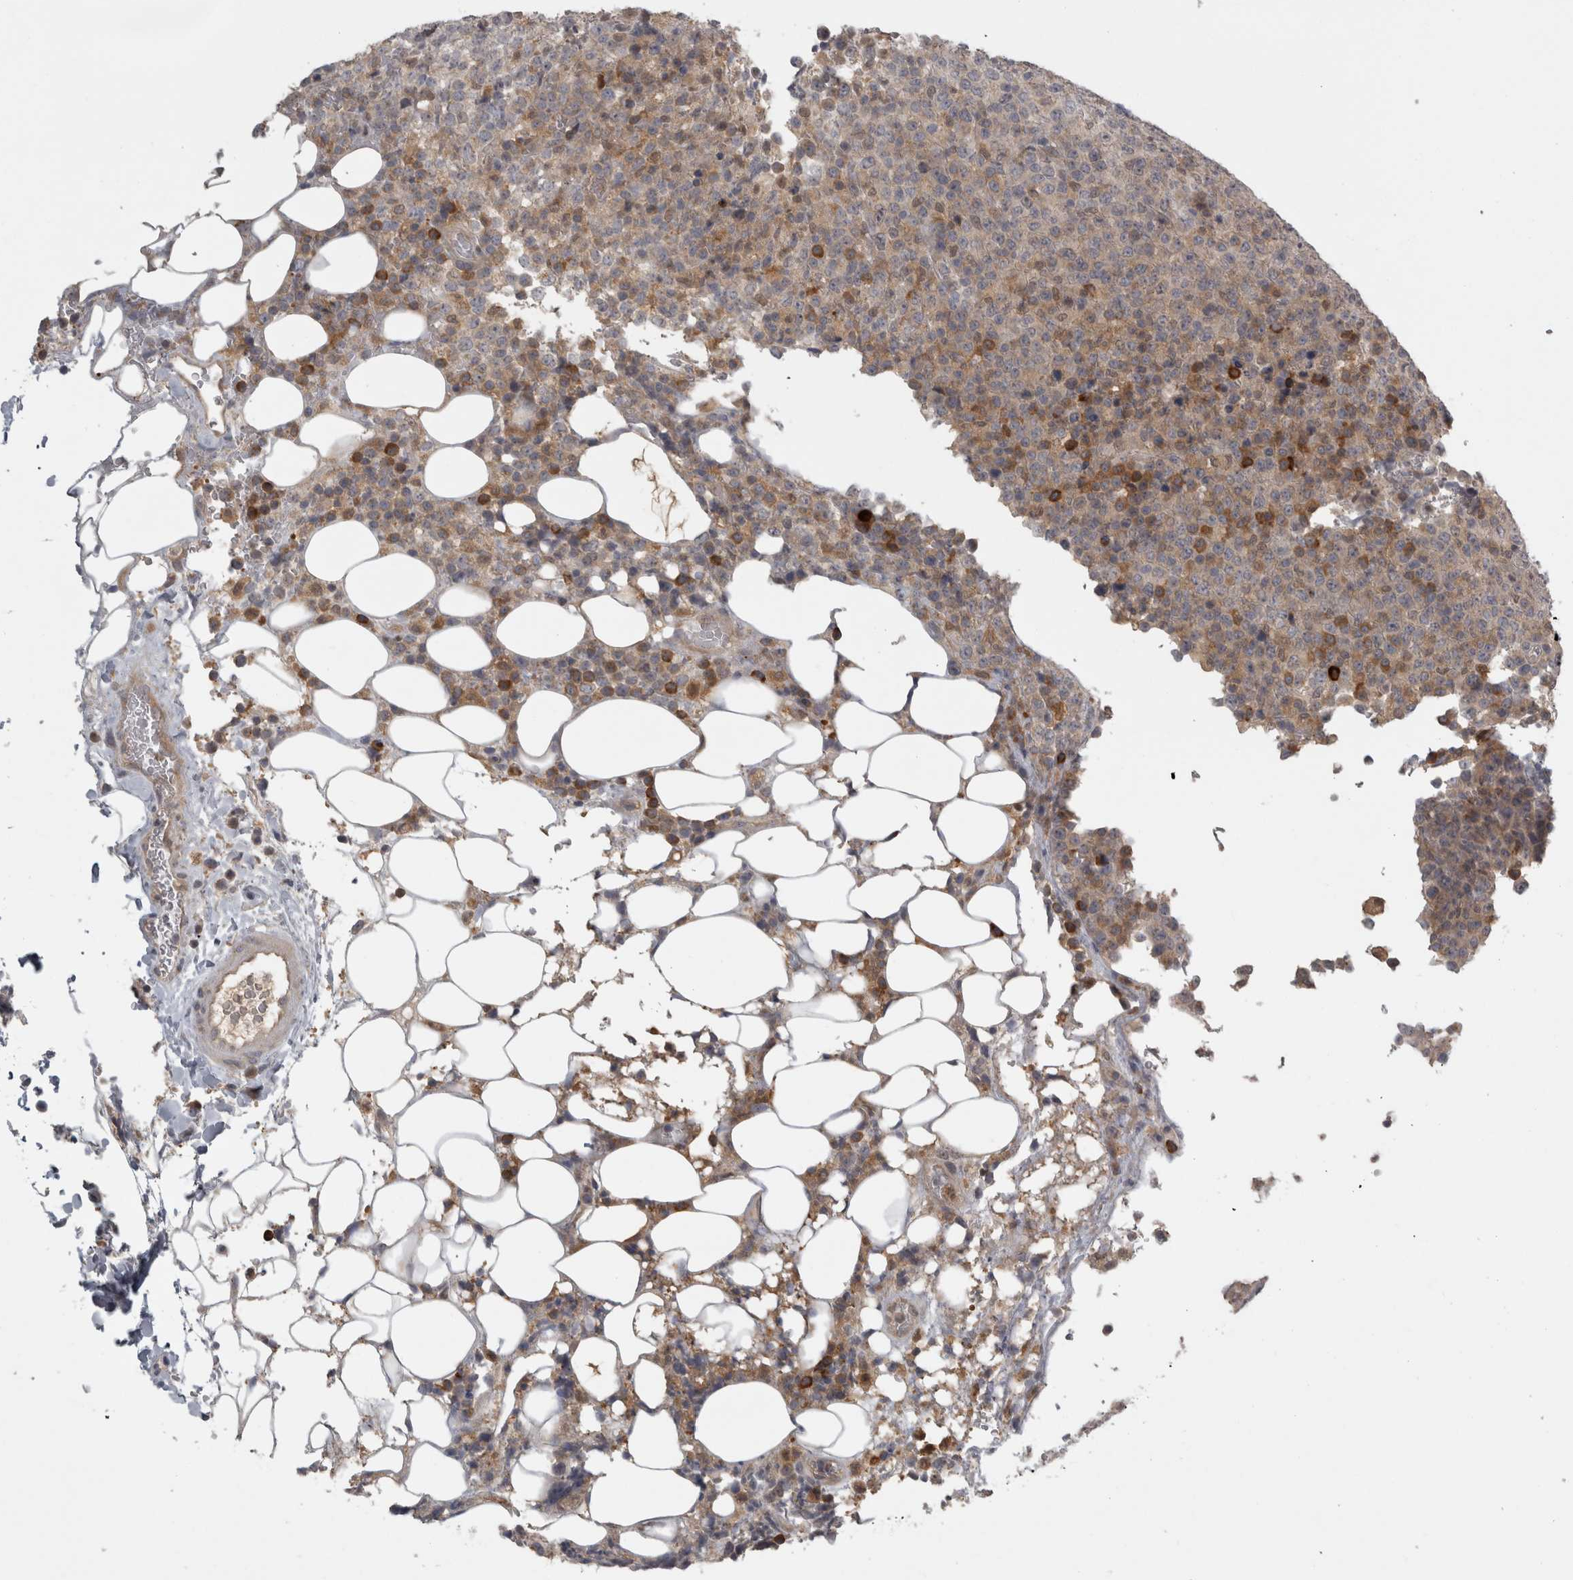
{"staining": {"intensity": "weak", "quantity": "25%-75%", "location": "cytoplasmic/membranous"}, "tissue": "lymphoma", "cell_type": "Tumor cells", "image_type": "cancer", "snomed": [{"axis": "morphology", "description": "Malignant lymphoma, non-Hodgkin's type, High grade"}, {"axis": "topography", "description": "Lymph node"}], "caption": "Weak cytoplasmic/membranous staining is seen in about 25%-75% of tumor cells in lymphoma.", "gene": "SLCO5A1", "patient": {"sex": "male", "age": 13}}